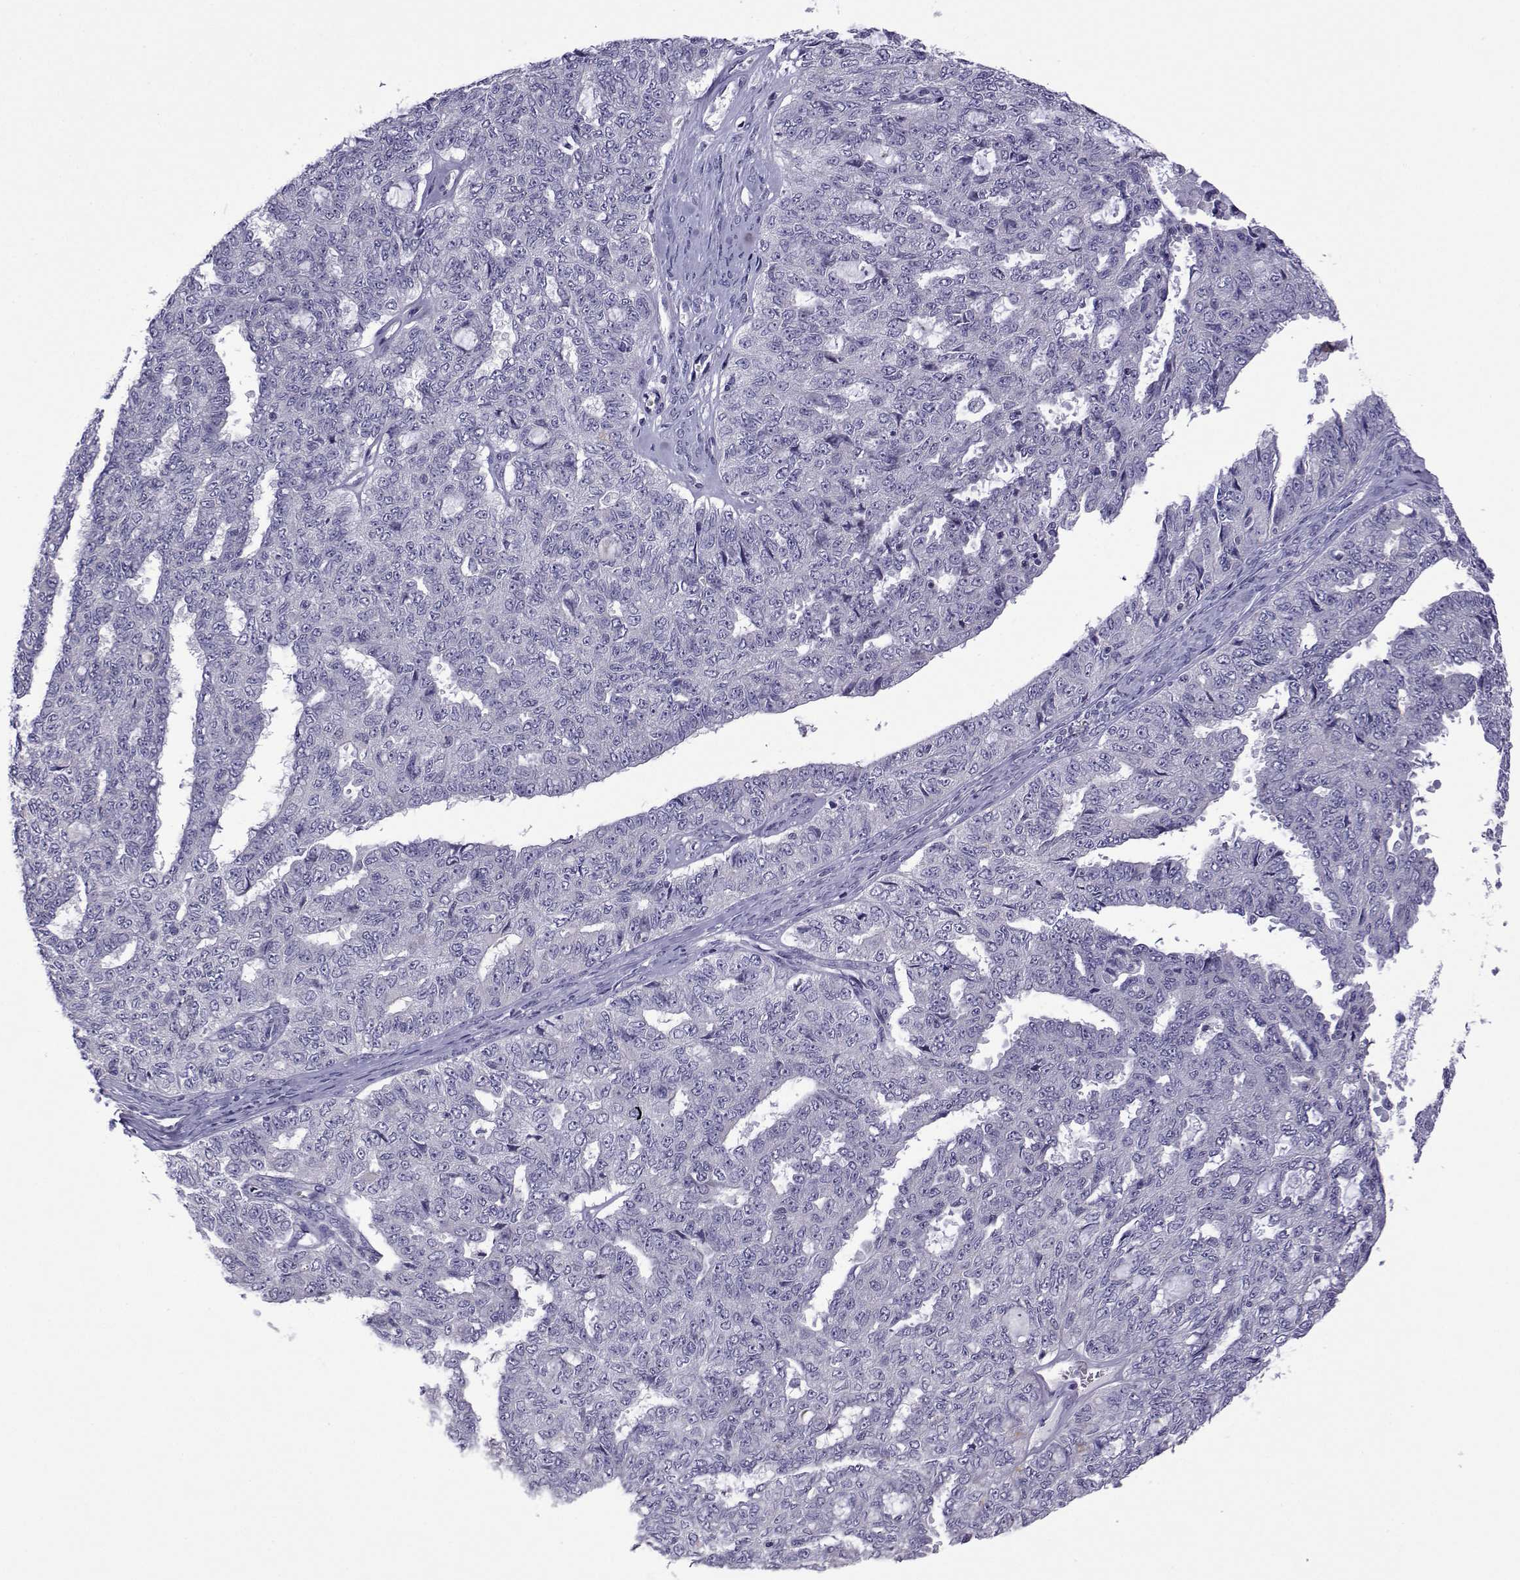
{"staining": {"intensity": "negative", "quantity": "none", "location": "none"}, "tissue": "ovarian cancer", "cell_type": "Tumor cells", "image_type": "cancer", "snomed": [{"axis": "morphology", "description": "Cystadenocarcinoma, serous, NOS"}, {"axis": "topography", "description": "Ovary"}], "caption": "Tumor cells are negative for brown protein staining in serous cystadenocarcinoma (ovarian). Brightfield microscopy of immunohistochemistry (IHC) stained with DAB (3,3'-diaminobenzidine) (brown) and hematoxylin (blue), captured at high magnification.", "gene": "CFAP70", "patient": {"sex": "female", "age": 71}}